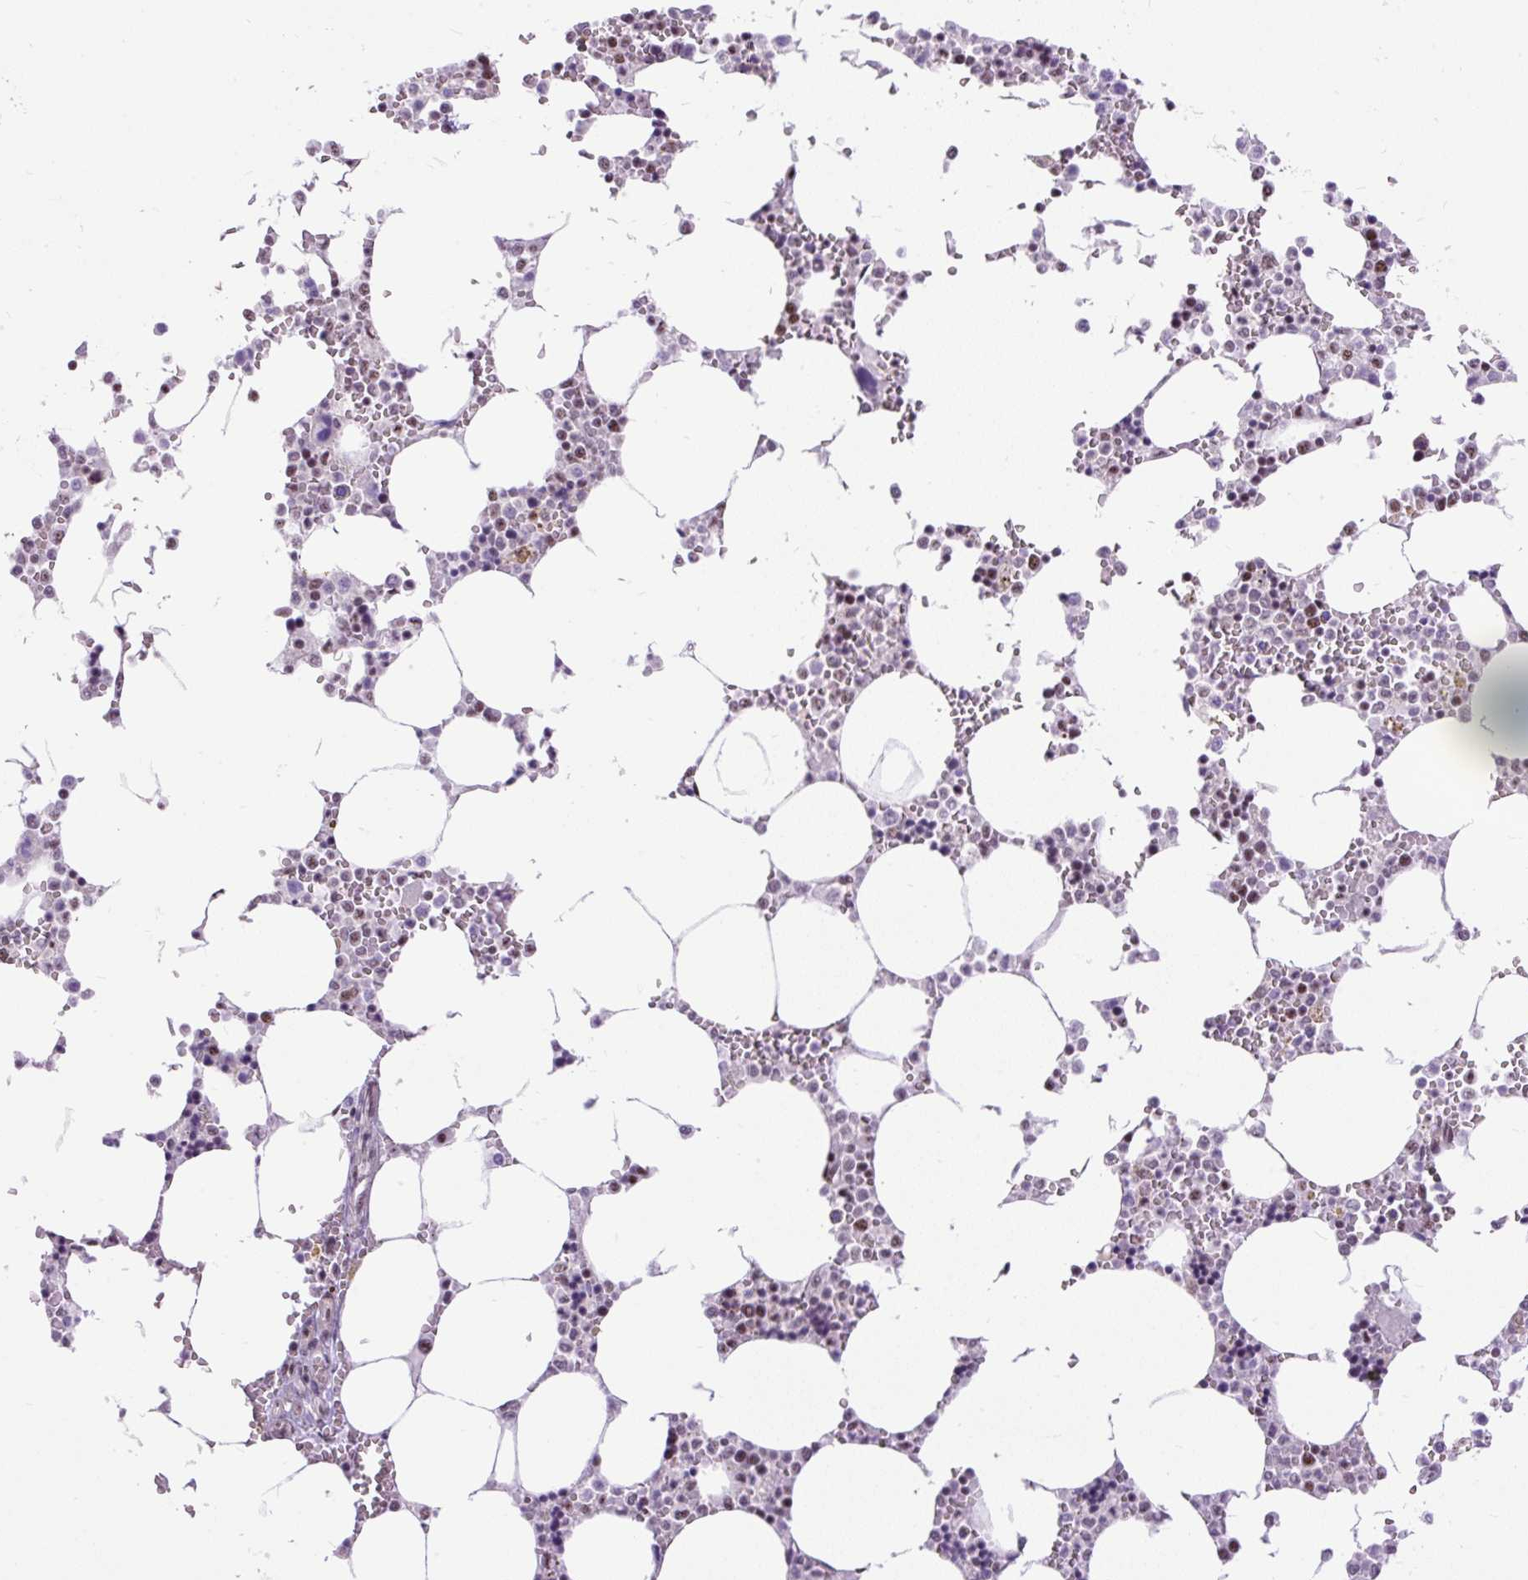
{"staining": {"intensity": "moderate", "quantity": "<25%", "location": "nuclear"}, "tissue": "bone marrow", "cell_type": "Hematopoietic cells", "image_type": "normal", "snomed": [{"axis": "morphology", "description": "Normal tissue, NOS"}, {"axis": "topography", "description": "Bone marrow"}], "caption": "High-power microscopy captured an immunohistochemistry (IHC) photomicrograph of benign bone marrow, revealing moderate nuclear expression in approximately <25% of hematopoietic cells. (DAB (3,3'-diaminobenzidine) IHC, brown staining for protein, blue staining for nuclei).", "gene": "SMC5", "patient": {"sex": "male", "age": 64}}